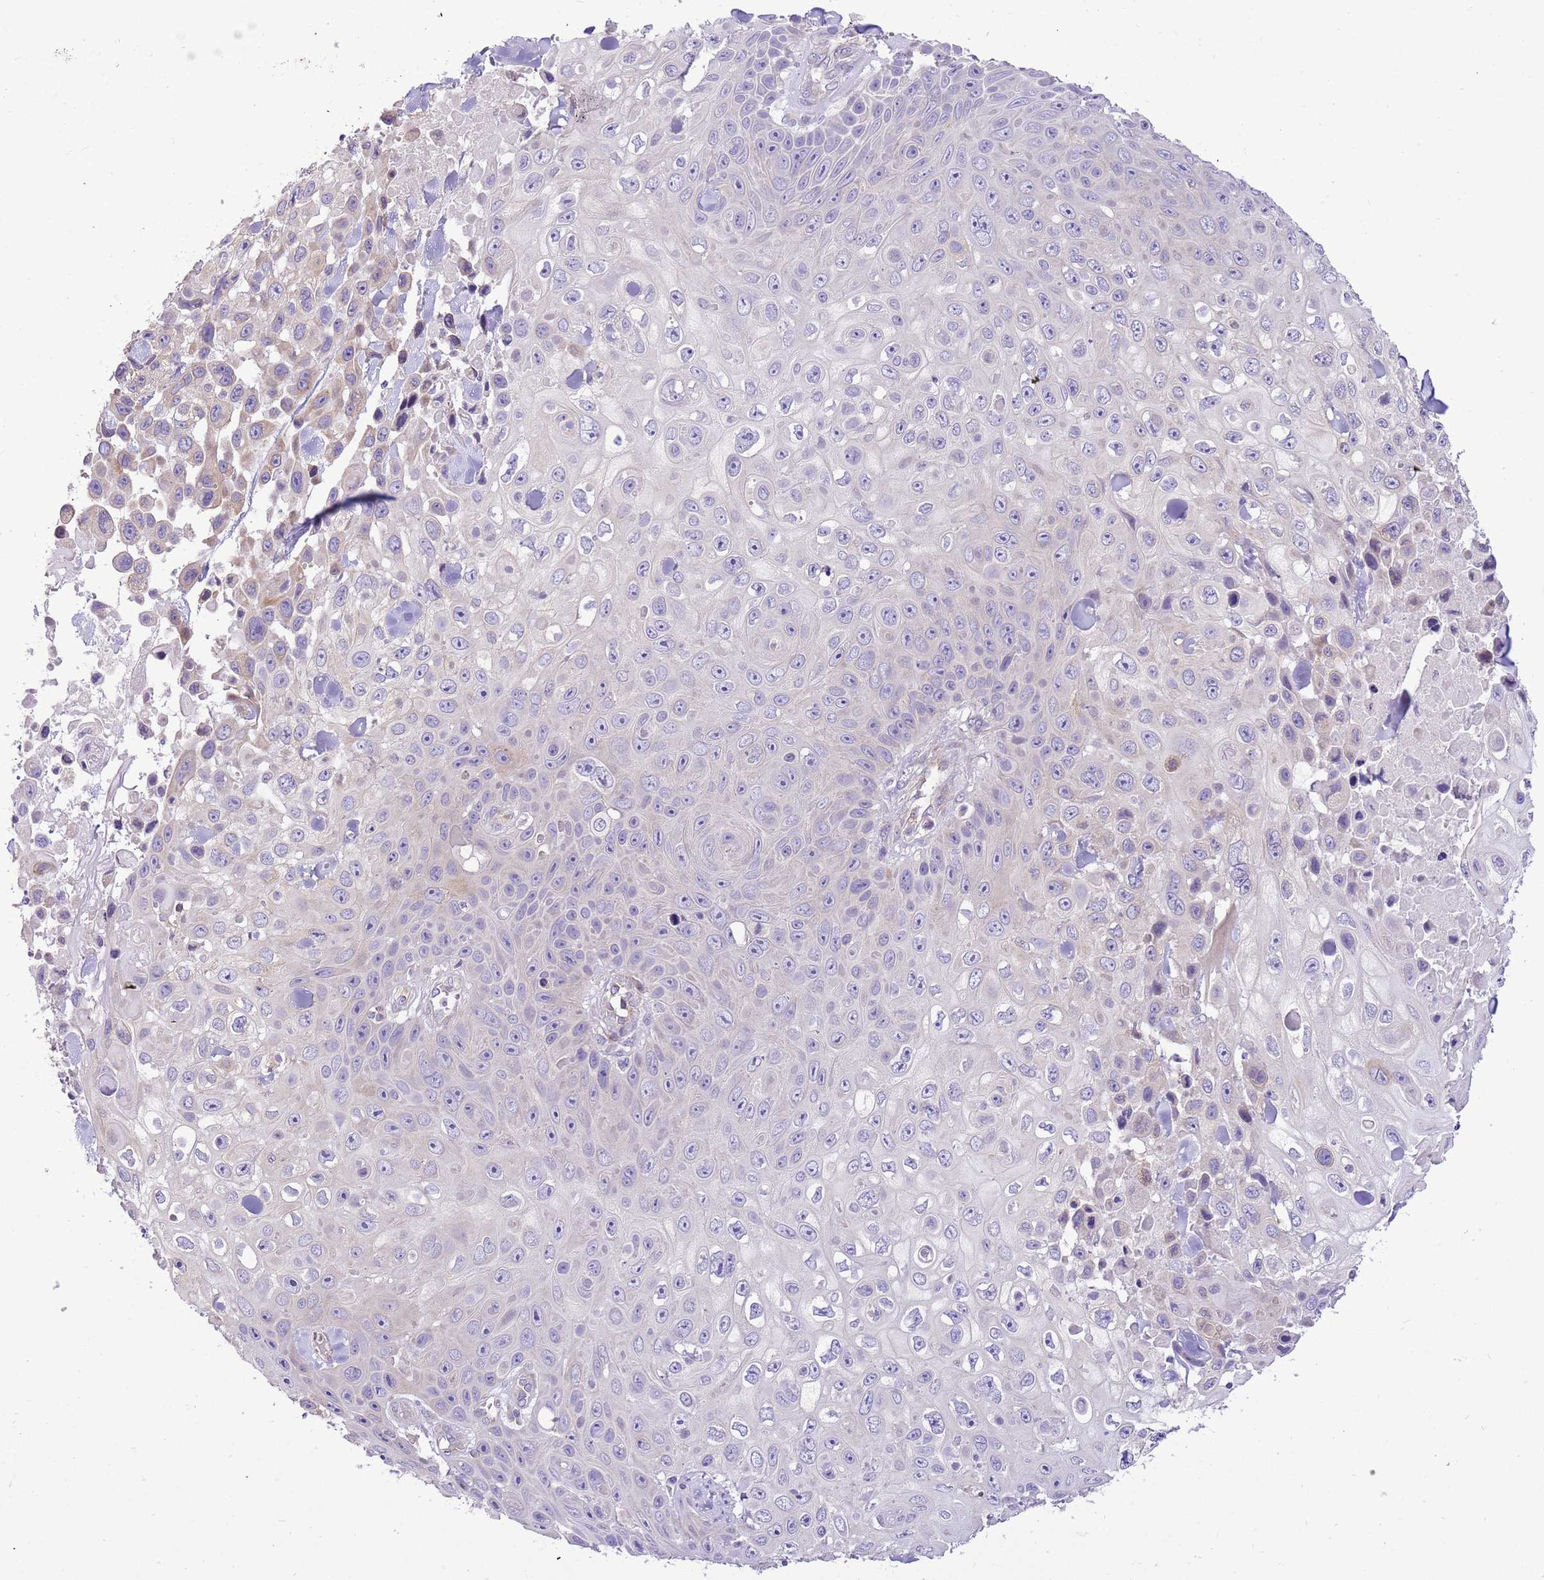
{"staining": {"intensity": "negative", "quantity": "none", "location": "none"}, "tissue": "skin cancer", "cell_type": "Tumor cells", "image_type": "cancer", "snomed": [{"axis": "morphology", "description": "Squamous cell carcinoma, NOS"}, {"axis": "topography", "description": "Skin"}], "caption": "The micrograph exhibits no significant positivity in tumor cells of skin squamous cell carcinoma. (Brightfield microscopy of DAB immunohistochemistry (IHC) at high magnification).", "gene": "GLCE", "patient": {"sex": "male", "age": 82}}